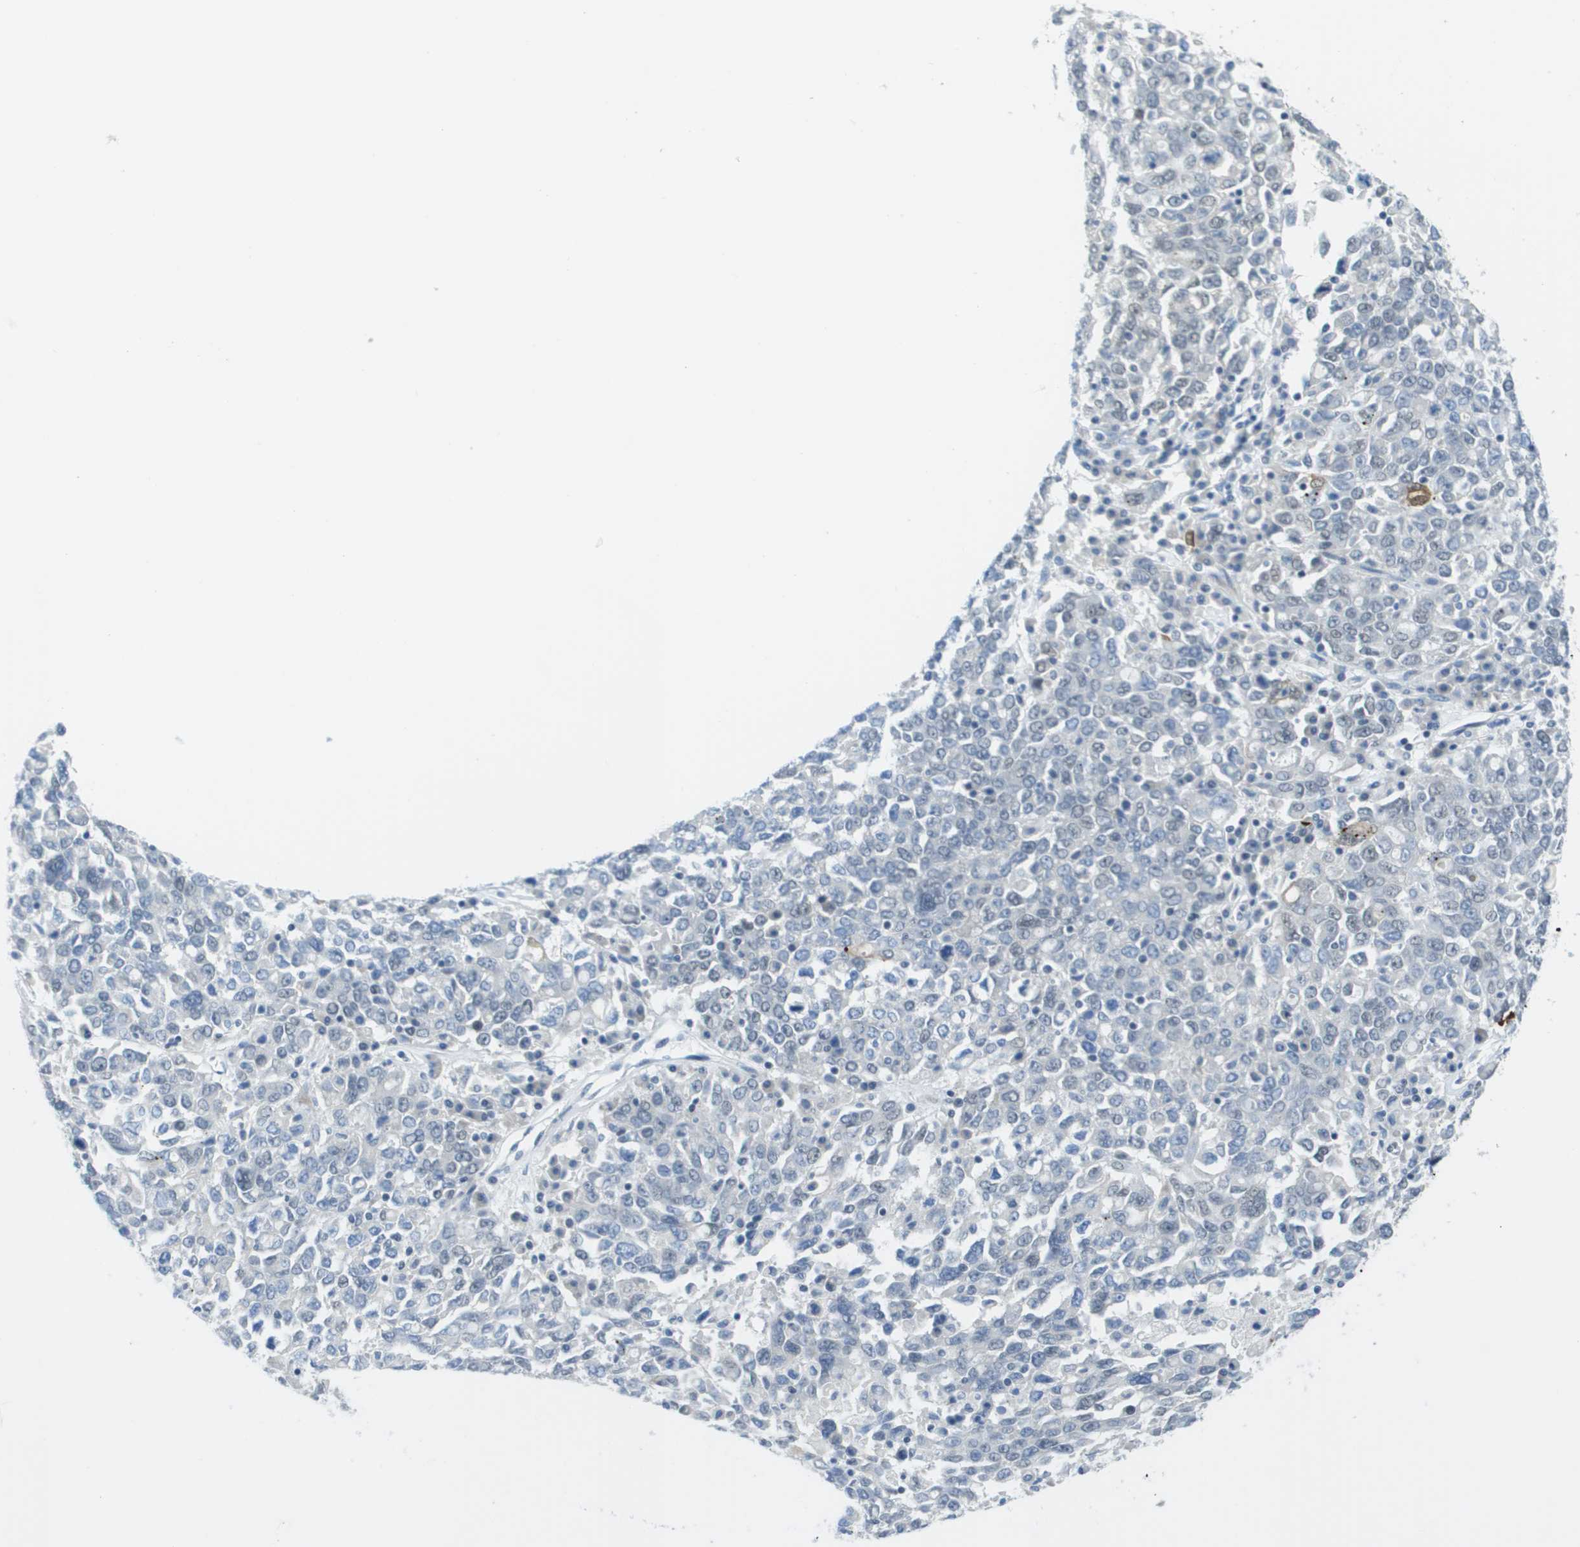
{"staining": {"intensity": "negative", "quantity": "none", "location": "none"}, "tissue": "ovarian cancer", "cell_type": "Tumor cells", "image_type": "cancer", "snomed": [{"axis": "morphology", "description": "Carcinoma, endometroid"}, {"axis": "topography", "description": "Ovary"}], "caption": "The micrograph reveals no significant staining in tumor cells of endometroid carcinoma (ovarian). Nuclei are stained in blue.", "gene": "ARID1B", "patient": {"sex": "female", "age": 62}}